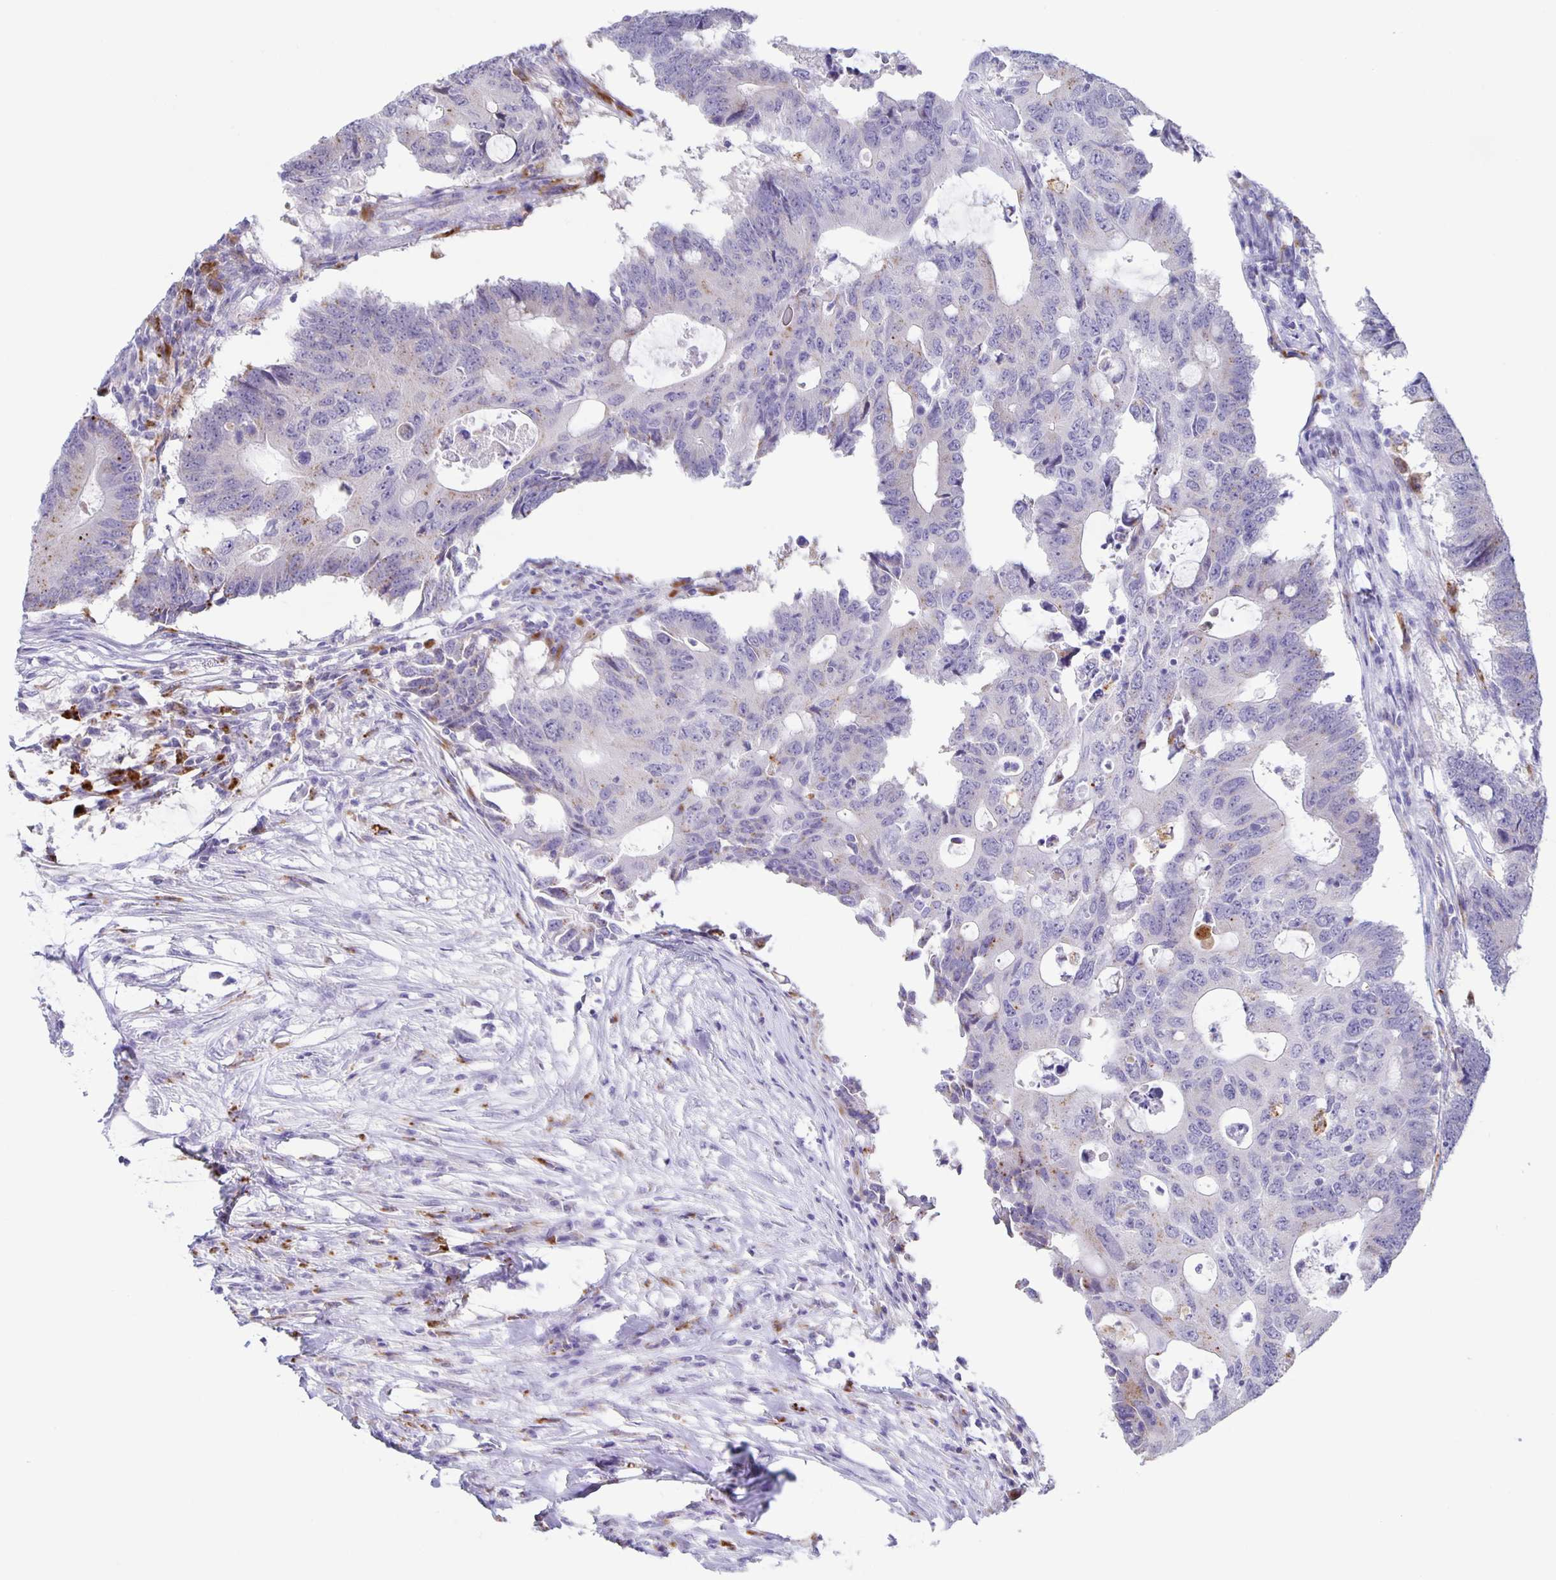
{"staining": {"intensity": "weak", "quantity": "<25%", "location": "cytoplasmic/membranous"}, "tissue": "colorectal cancer", "cell_type": "Tumor cells", "image_type": "cancer", "snomed": [{"axis": "morphology", "description": "Adenocarcinoma, NOS"}, {"axis": "topography", "description": "Colon"}], "caption": "The histopathology image exhibits no significant expression in tumor cells of colorectal cancer (adenocarcinoma).", "gene": "LIPA", "patient": {"sex": "male", "age": 71}}